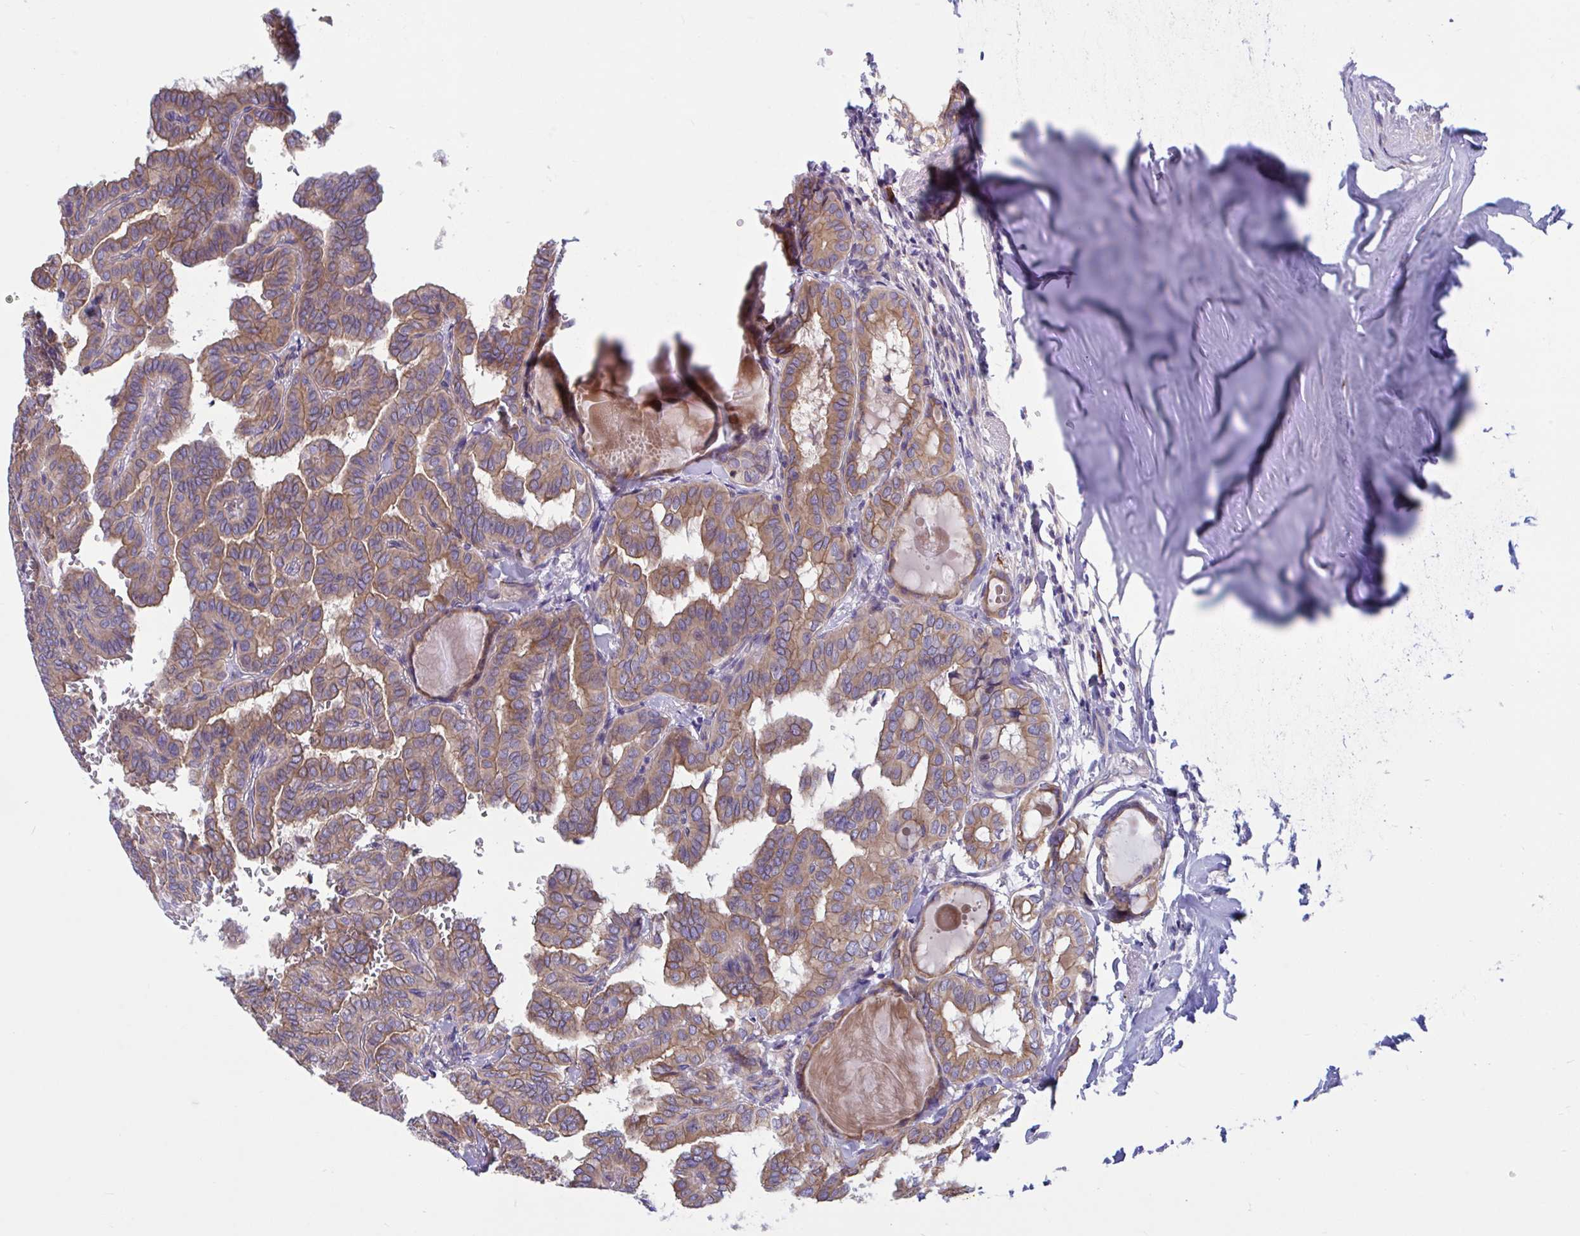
{"staining": {"intensity": "moderate", "quantity": ">75%", "location": "cytoplasmic/membranous"}, "tissue": "thyroid cancer", "cell_type": "Tumor cells", "image_type": "cancer", "snomed": [{"axis": "morphology", "description": "Papillary adenocarcinoma, NOS"}, {"axis": "topography", "description": "Thyroid gland"}], "caption": "IHC (DAB) staining of human thyroid cancer exhibits moderate cytoplasmic/membranous protein staining in approximately >75% of tumor cells. (Brightfield microscopy of DAB IHC at high magnification).", "gene": "WBP1", "patient": {"sex": "female", "age": 46}}